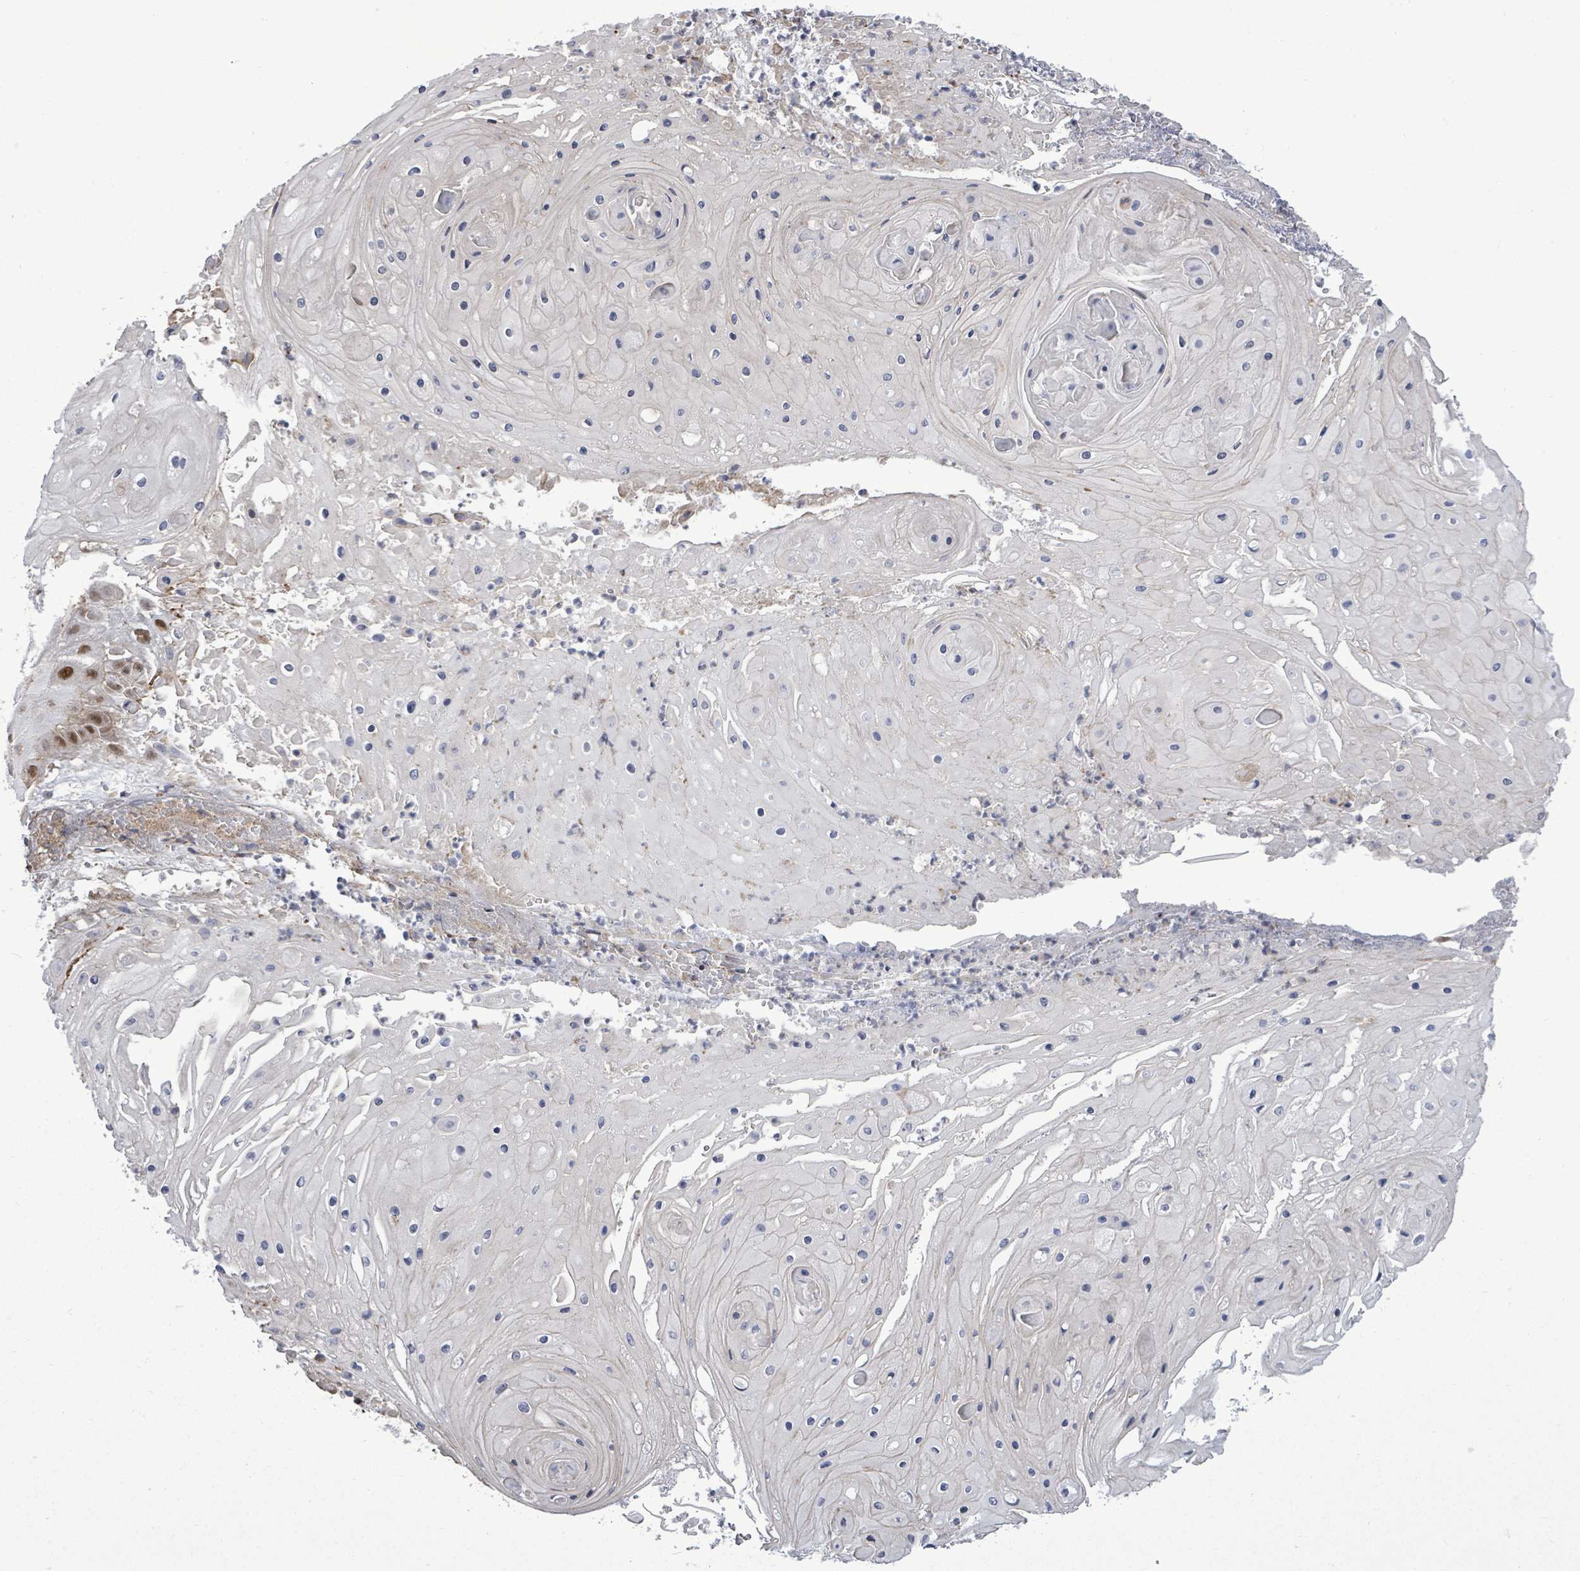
{"staining": {"intensity": "moderate", "quantity": "25%-75%", "location": "nuclear"}, "tissue": "skin cancer", "cell_type": "Tumor cells", "image_type": "cancer", "snomed": [{"axis": "morphology", "description": "Squamous cell carcinoma, NOS"}, {"axis": "topography", "description": "Skin"}], "caption": "An image of human skin squamous cell carcinoma stained for a protein displays moderate nuclear brown staining in tumor cells. The staining was performed using DAB (3,3'-diaminobenzidine) to visualize the protein expression in brown, while the nuclei were stained in blue with hematoxylin (Magnification: 20x).", "gene": "PAPSS1", "patient": {"sex": "male", "age": 70}}